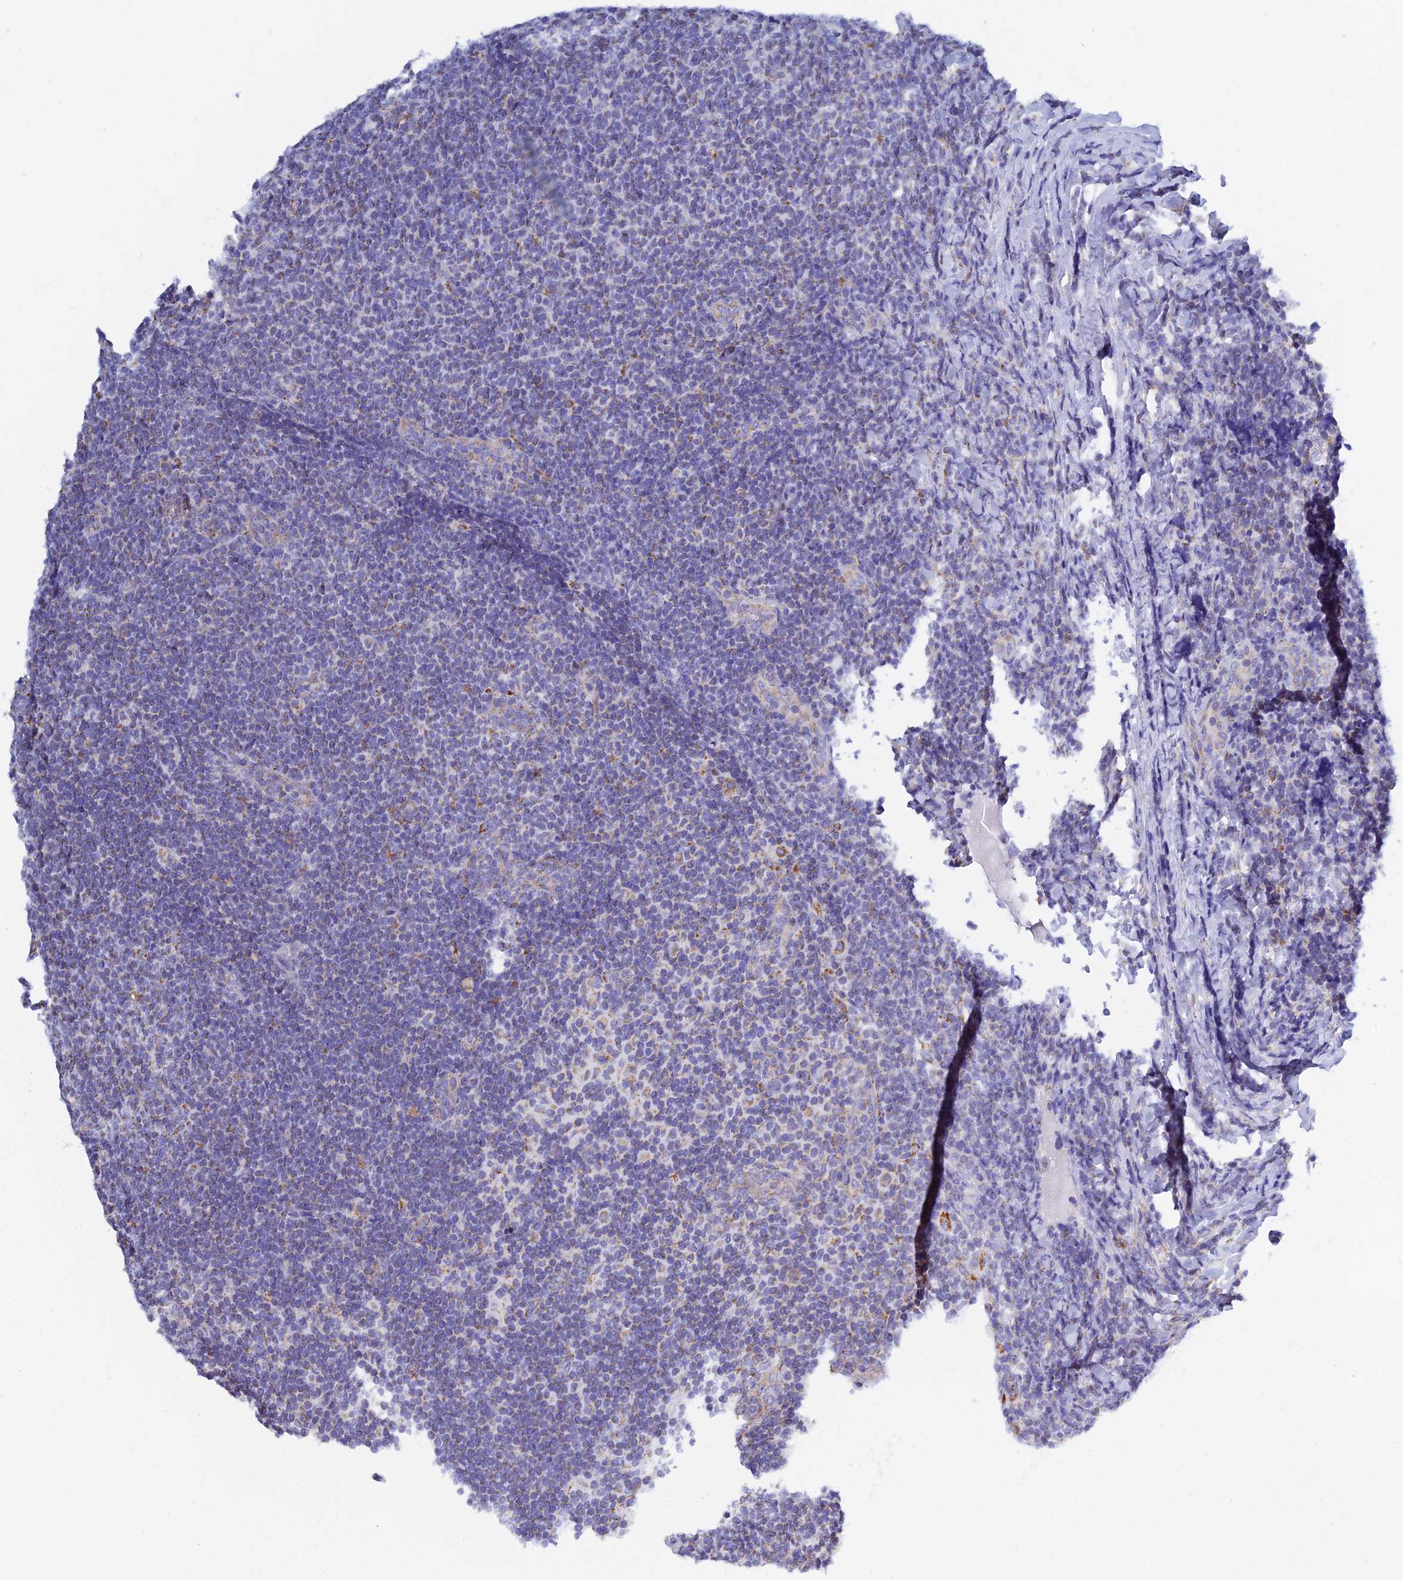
{"staining": {"intensity": "weak", "quantity": "<25%", "location": "cytoplasmic/membranous"}, "tissue": "lymphoma", "cell_type": "Tumor cells", "image_type": "cancer", "snomed": [{"axis": "morphology", "description": "Malignant lymphoma, non-Hodgkin's type, Low grade"}, {"axis": "topography", "description": "Lymph node"}], "caption": "An IHC histopathology image of lymphoma is shown. There is no staining in tumor cells of lymphoma.", "gene": "MGST1", "patient": {"sex": "male", "age": 66}}